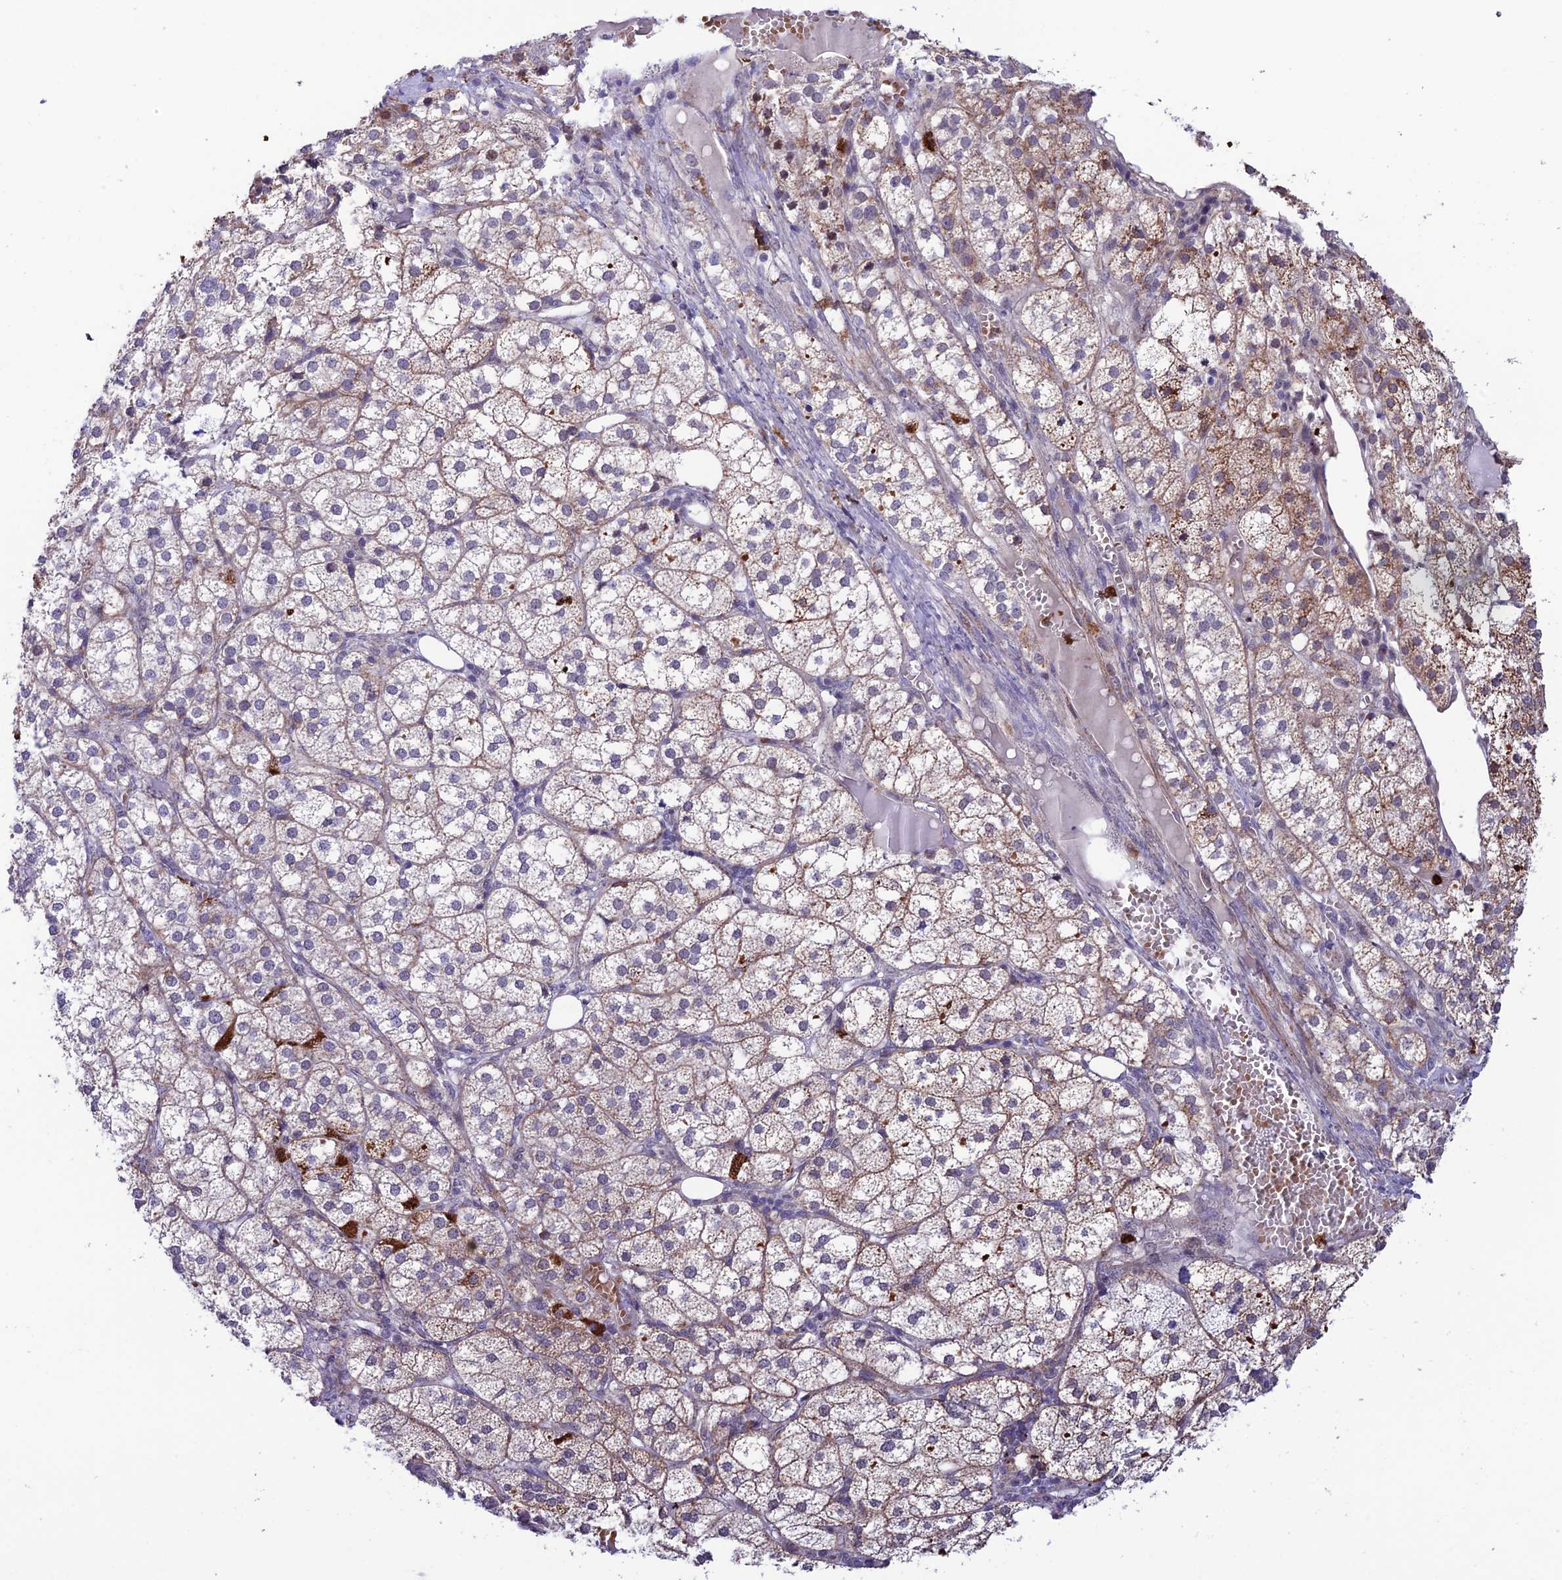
{"staining": {"intensity": "moderate", "quantity": "<25%", "location": "cytoplasmic/membranous"}, "tissue": "adrenal gland", "cell_type": "Glandular cells", "image_type": "normal", "snomed": [{"axis": "morphology", "description": "Normal tissue, NOS"}, {"axis": "topography", "description": "Adrenal gland"}], "caption": "Adrenal gland was stained to show a protein in brown. There is low levels of moderate cytoplasmic/membranous positivity in about <25% of glandular cells.", "gene": "COL6A6", "patient": {"sex": "female", "age": 61}}